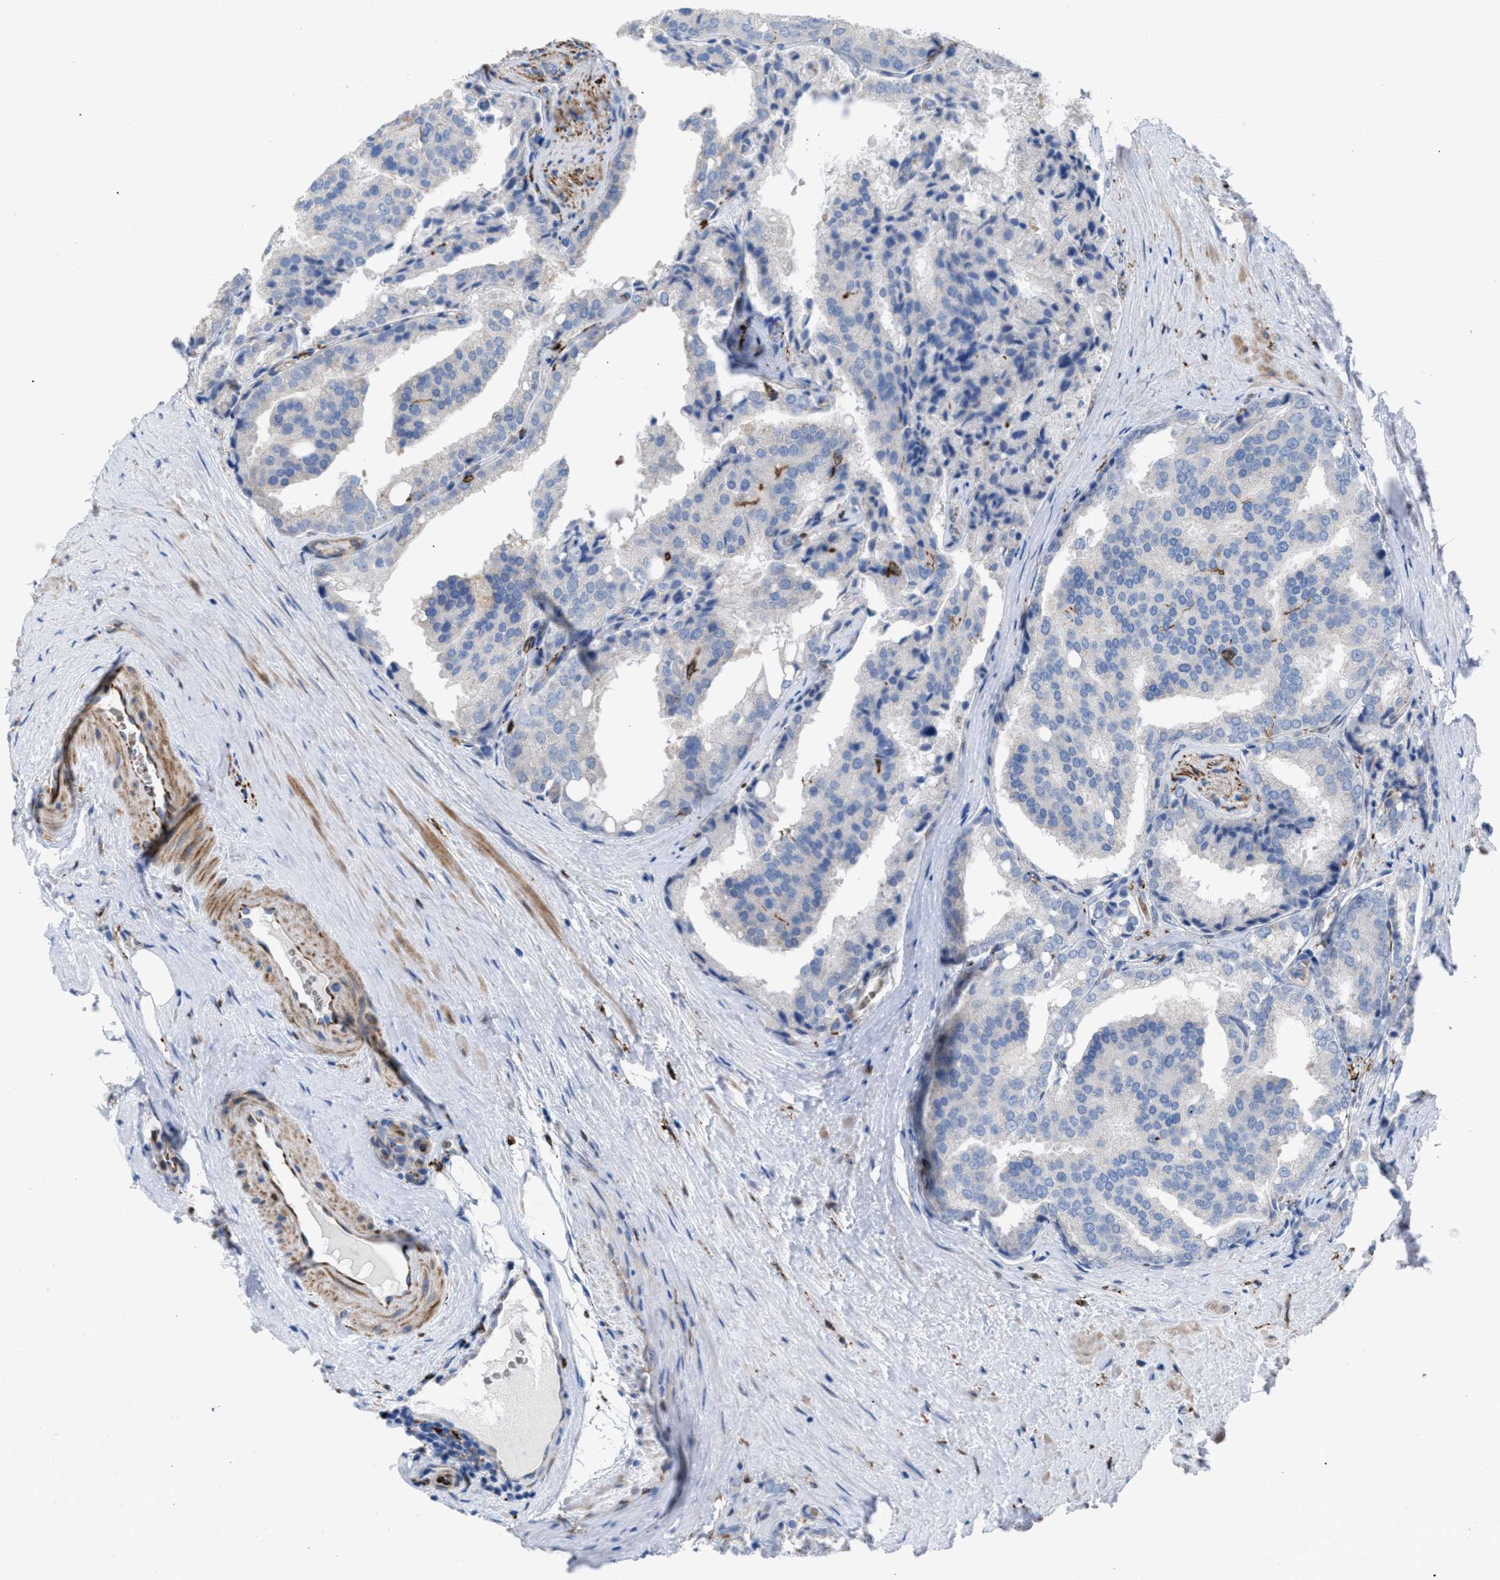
{"staining": {"intensity": "negative", "quantity": "none", "location": "none"}, "tissue": "prostate cancer", "cell_type": "Tumor cells", "image_type": "cancer", "snomed": [{"axis": "morphology", "description": "Adenocarcinoma, High grade"}, {"axis": "topography", "description": "Prostate"}], "caption": "An image of human prostate cancer (high-grade adenocarcinoma) is negative for staining in tumor cells.", "gene": "SLC47A1", "patient": {"sex": "male", "age": 50}}